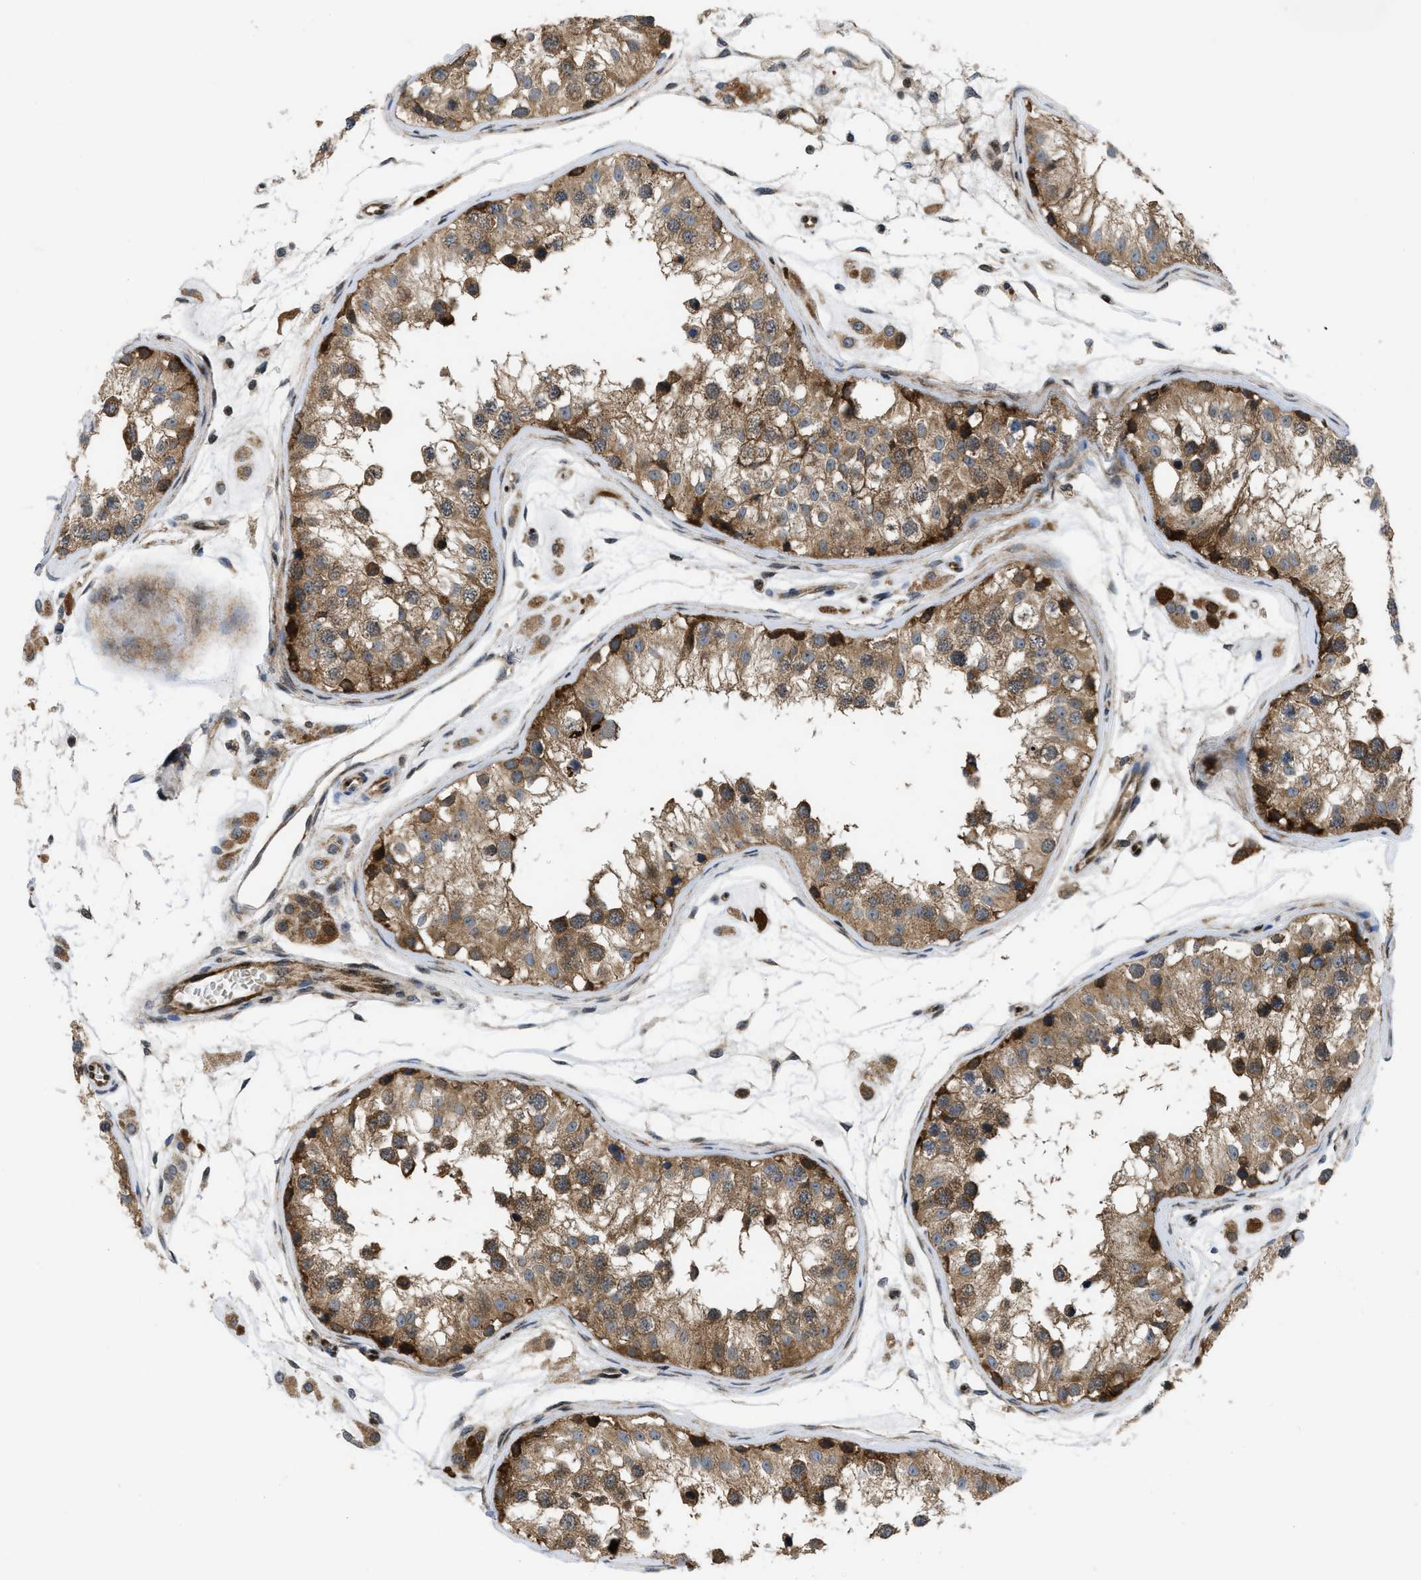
{"staining": {"intensity": "moderate", "quantity": ">75%", "location": "cytoplasmic/membranous"}, "tissue": "testis", "cell_type": "Cells in seminiferous ducts", "image_type": "normal", "snomed": [{"axis": "morphology", "description": "Normal tissue, NOS"}, {"axis": "morphology", "description": "Adenocarcinoma, metastatic, NOS"}, {"axis": "topography", "description": "Testis"}], "caption": "Immunohistochemistry staining of normal testis, which exhibits medium levels of moderate cytoplasmic/membranous expression in about >75% of cells in seminiferous ducts indicating moderate cytoplasmic/membranous protein expression. The staining was performed using DAB (brown) for protein detection and nuclei were counterstained in hematoxylin (blue).", "gene": "PPP2CB", "patient": {"sex": "male", "age": 26}}